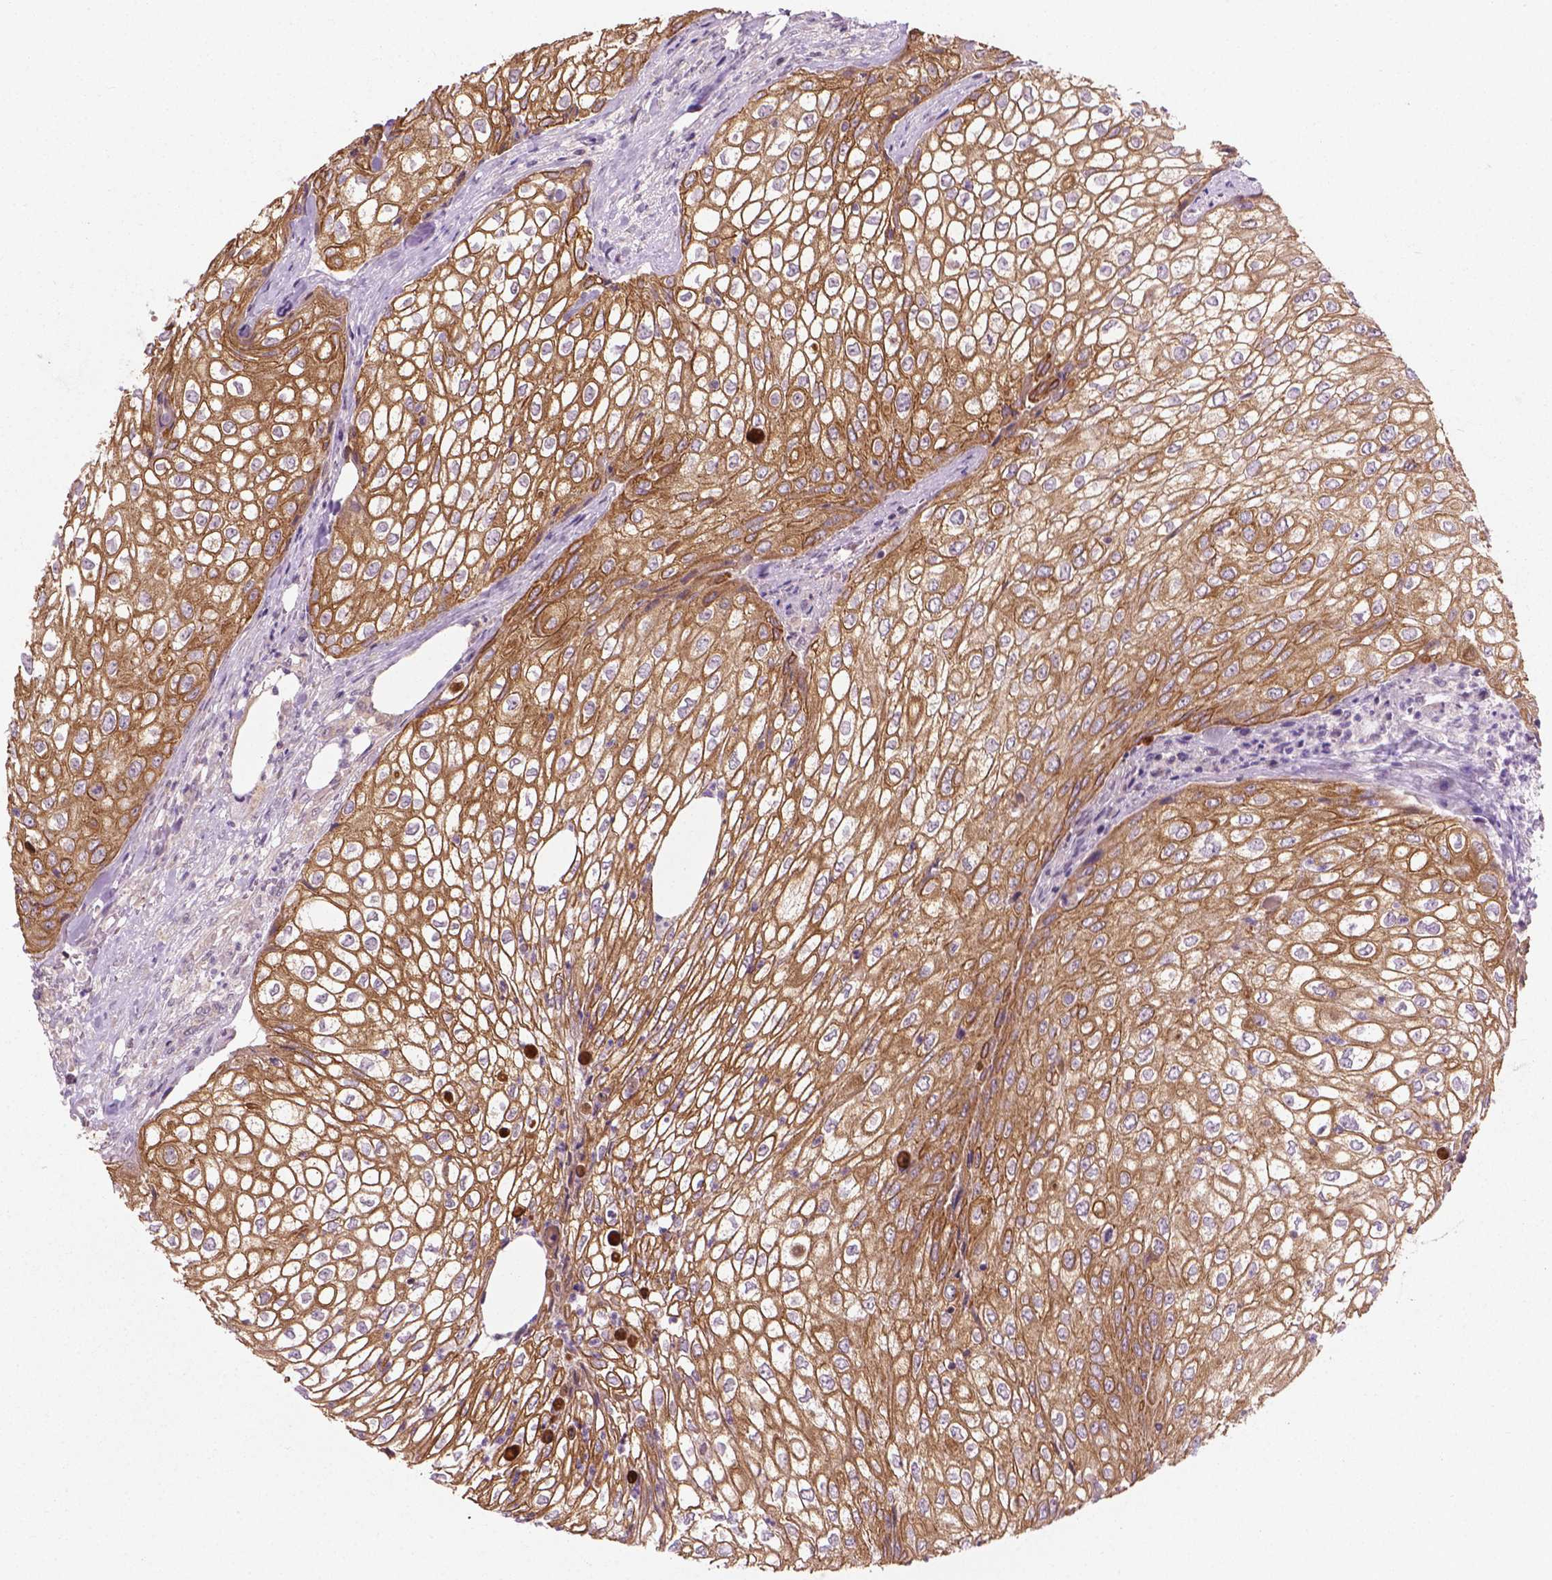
{"staining": {"intensity": "moderate", "quantity": ">75%", "location": "cytoplasmic/membranous"}, "tissue": "urothelial cancer", "cell_type": "Tumor cells", "image_type": "cancer", "snomed": [{"axis": "morphology", "description": "Urothelial carcinoma, High grade"}, {"axis": "topography", "description": "Urinary bladder"}], "caption": "A photomicrograph of high-grade urothelial carcinoma stained for a protein demonstrates moderate cytoplasmic/membranous brown staining in tumor cells.", "gene": "MZT1", "patient": {"sex": "male", "age": 62}}